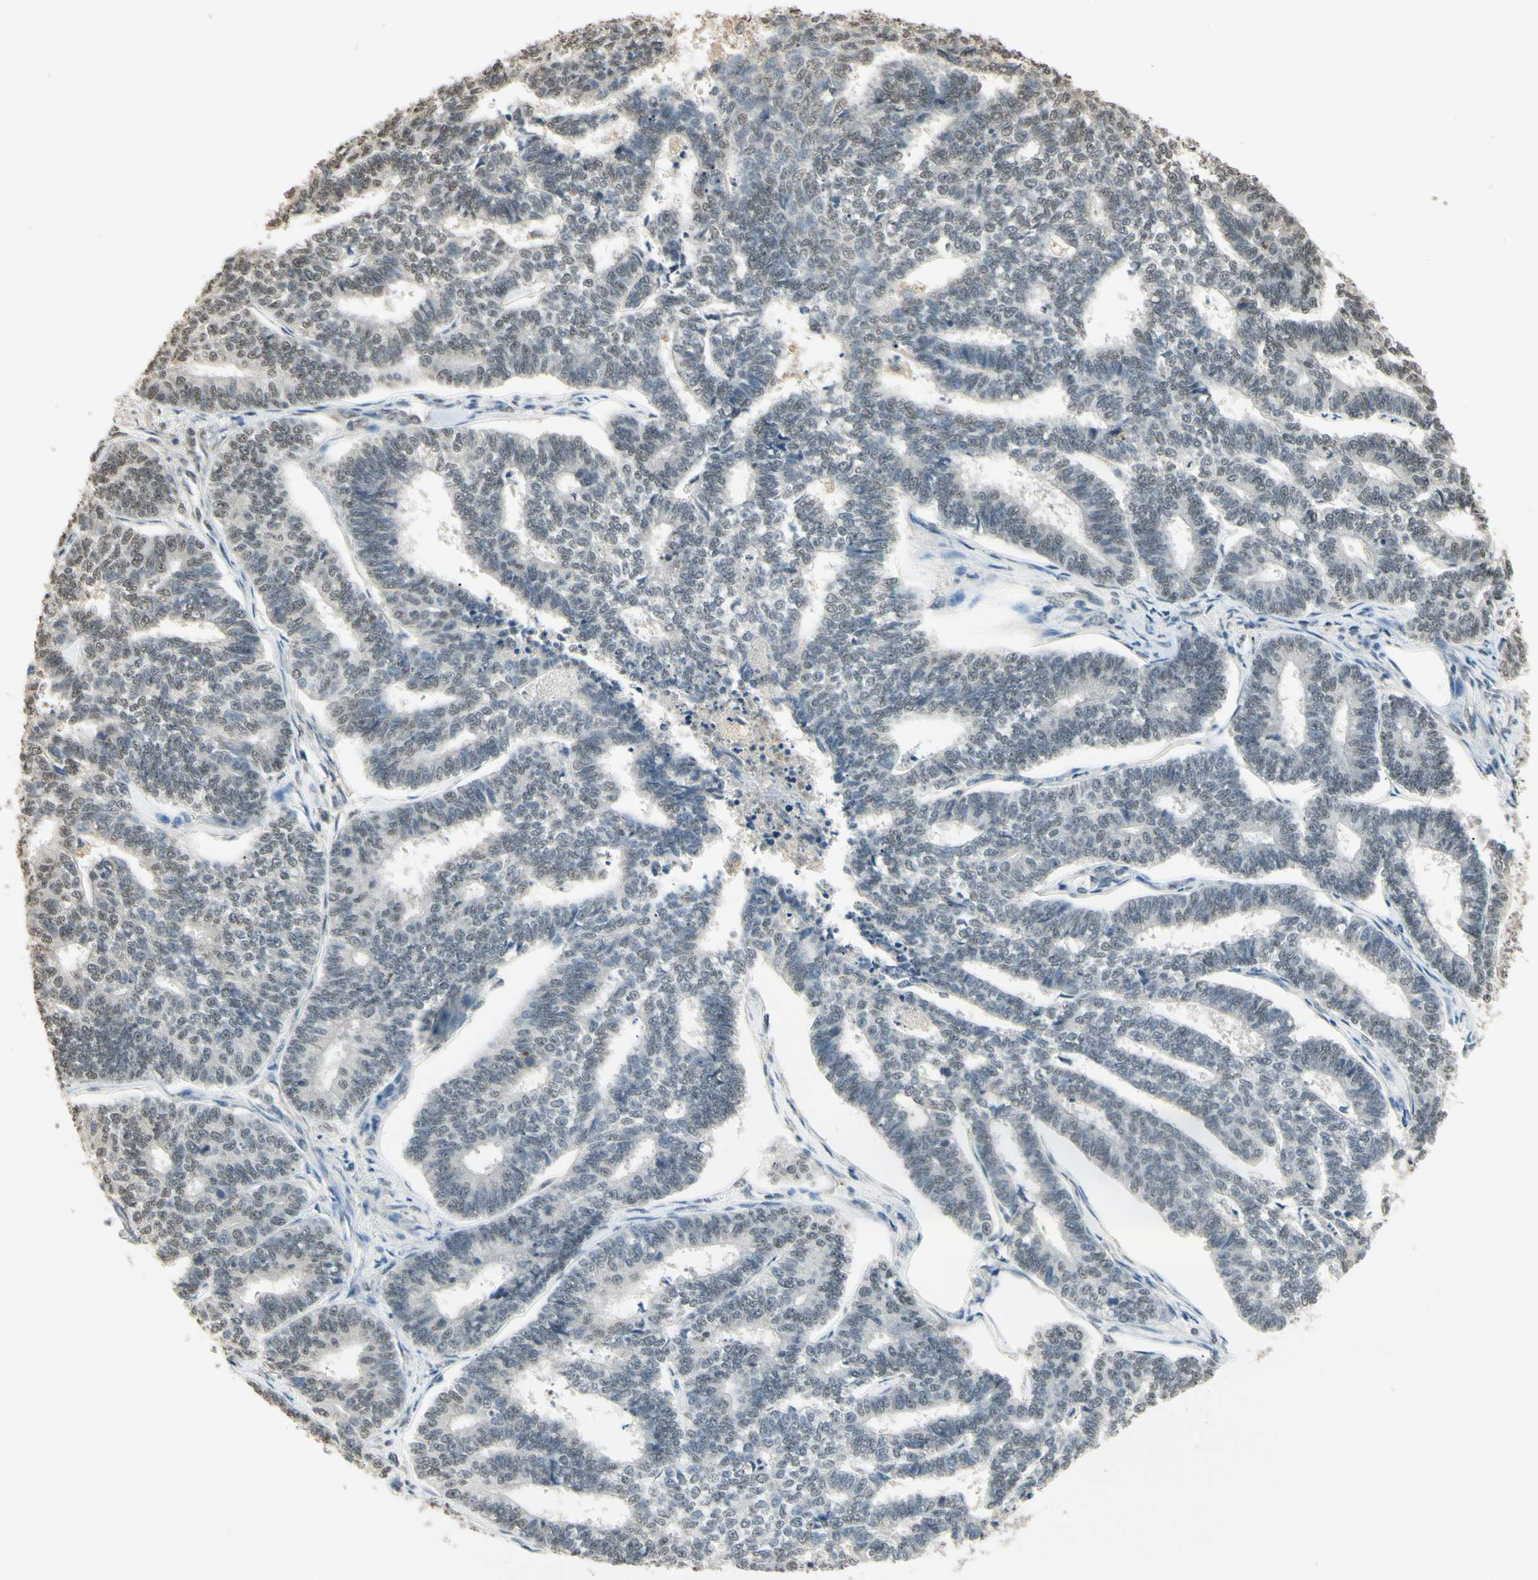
{"staining": {"intensity": "weak", "quantity": "25%-75%", "location": "nuclear"}, "tissue": "endometrial cancer", "cell_type": "Tumor cells", "image_type": "cancer", "snomed": [{"axis": "morphology", "description": "Adenocarcinoma, NOS"}, {"axis": "topography", "description": "Endometrium"}], "caption": "Immunohistochemistry (IHC) (DAB) staining of endometrial adenocarcinoma reveals weak nuclear protein expression in approximately 25%-75% of tumor cells.", "gene": "SGCA", "patient": {"sex": "female", "age": 70}}